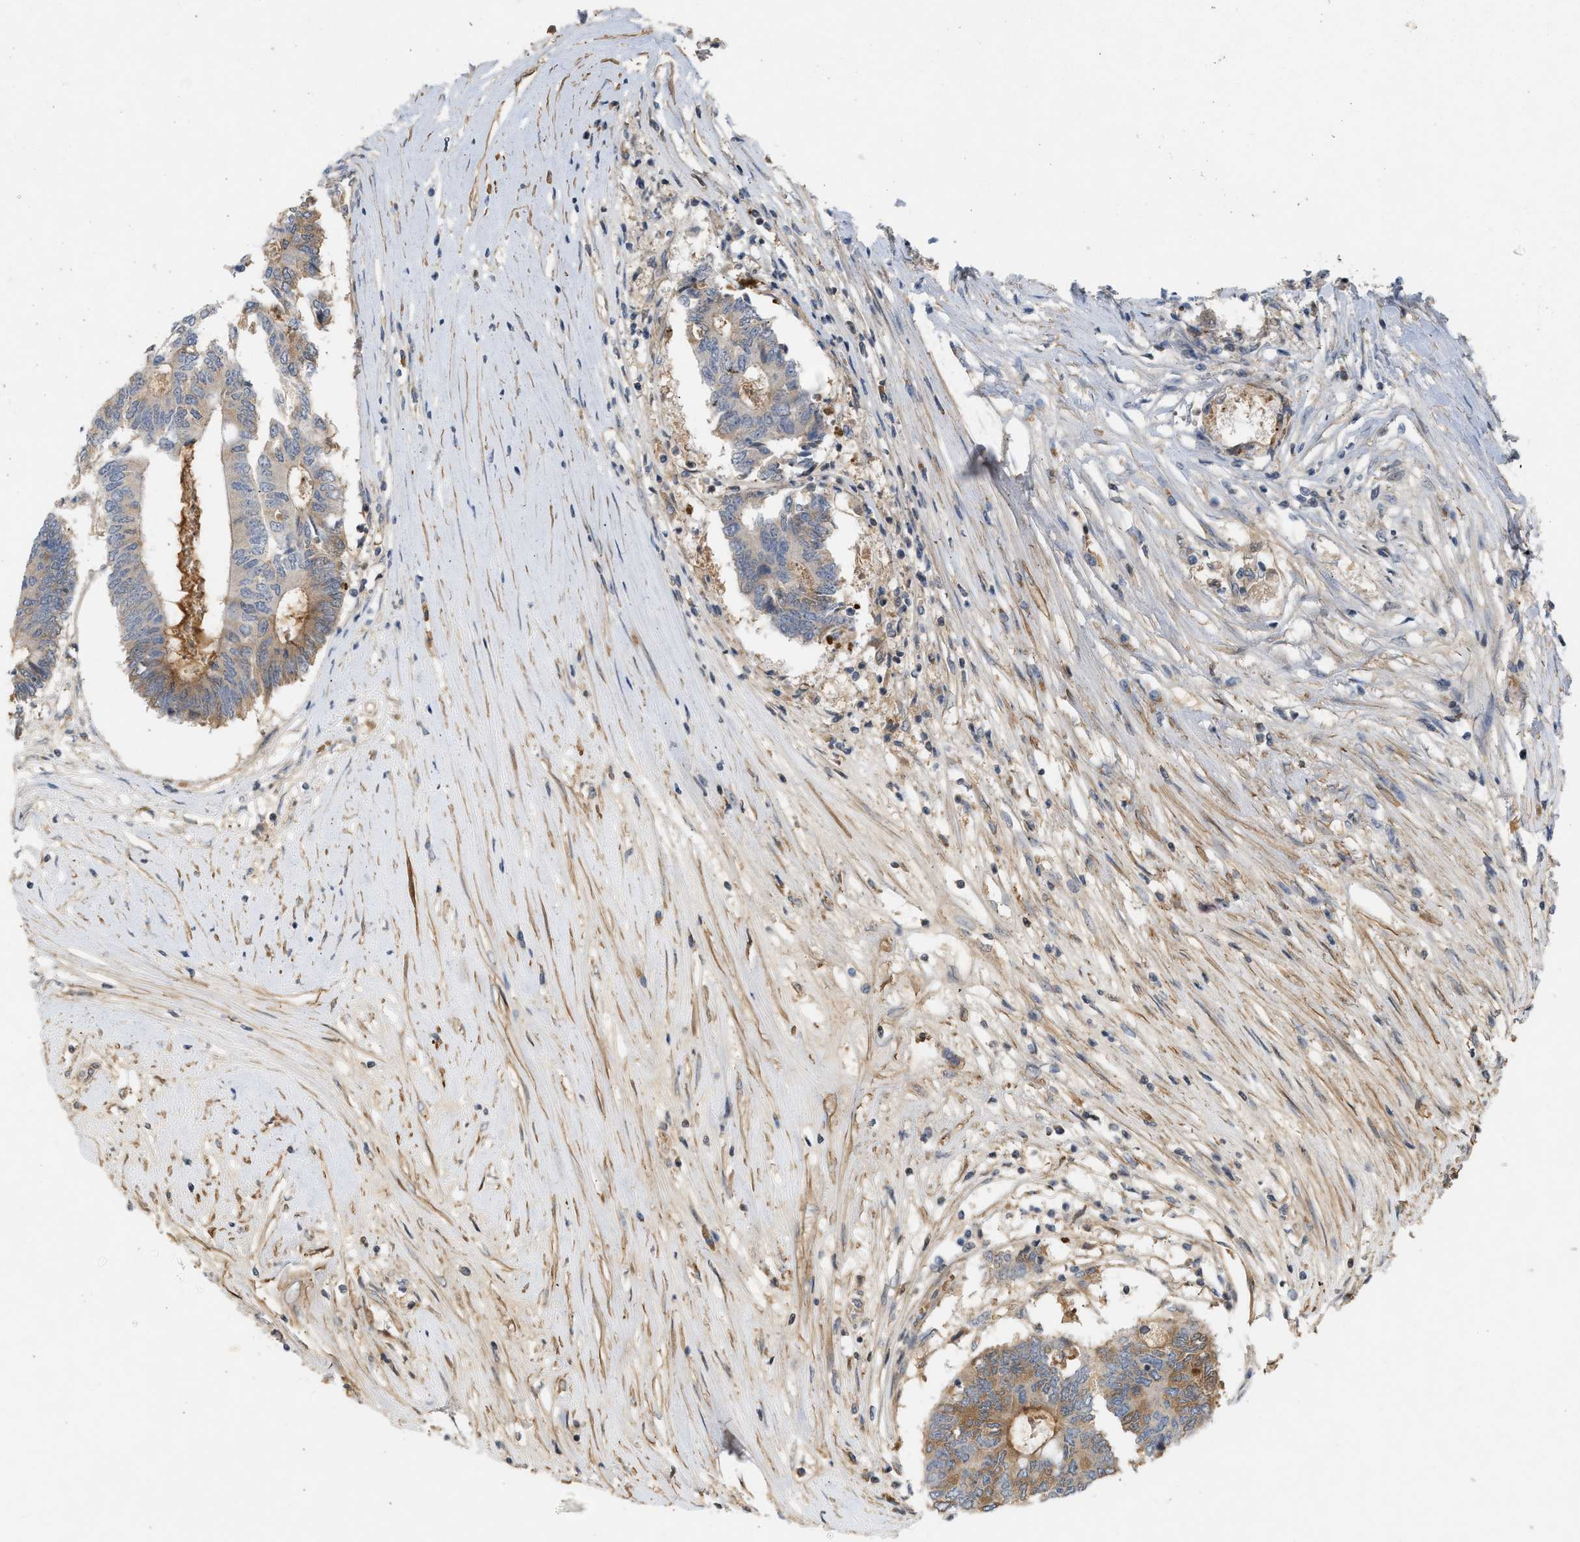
{"staining": {"intensity": "moderate", "quantity": ">75%", "location": "cytoplasmic/membranous"}, "tissue": "colorectal cancer", "cell_type": "Tumor cells", "image_type": "cancer", "snomed": [{"axis": "morphology", "description": "Adenocarcinoma, NOS"}, {"axis": "topography", "description": "Rectum"}], "caption": "Tumor cells exhibit medium levels of moderate cytoplasmic/membranous staining in about >75% of cells in colorectal cancer.", "gene": "F8", "patient": {"sex": "male", "age": 63}}